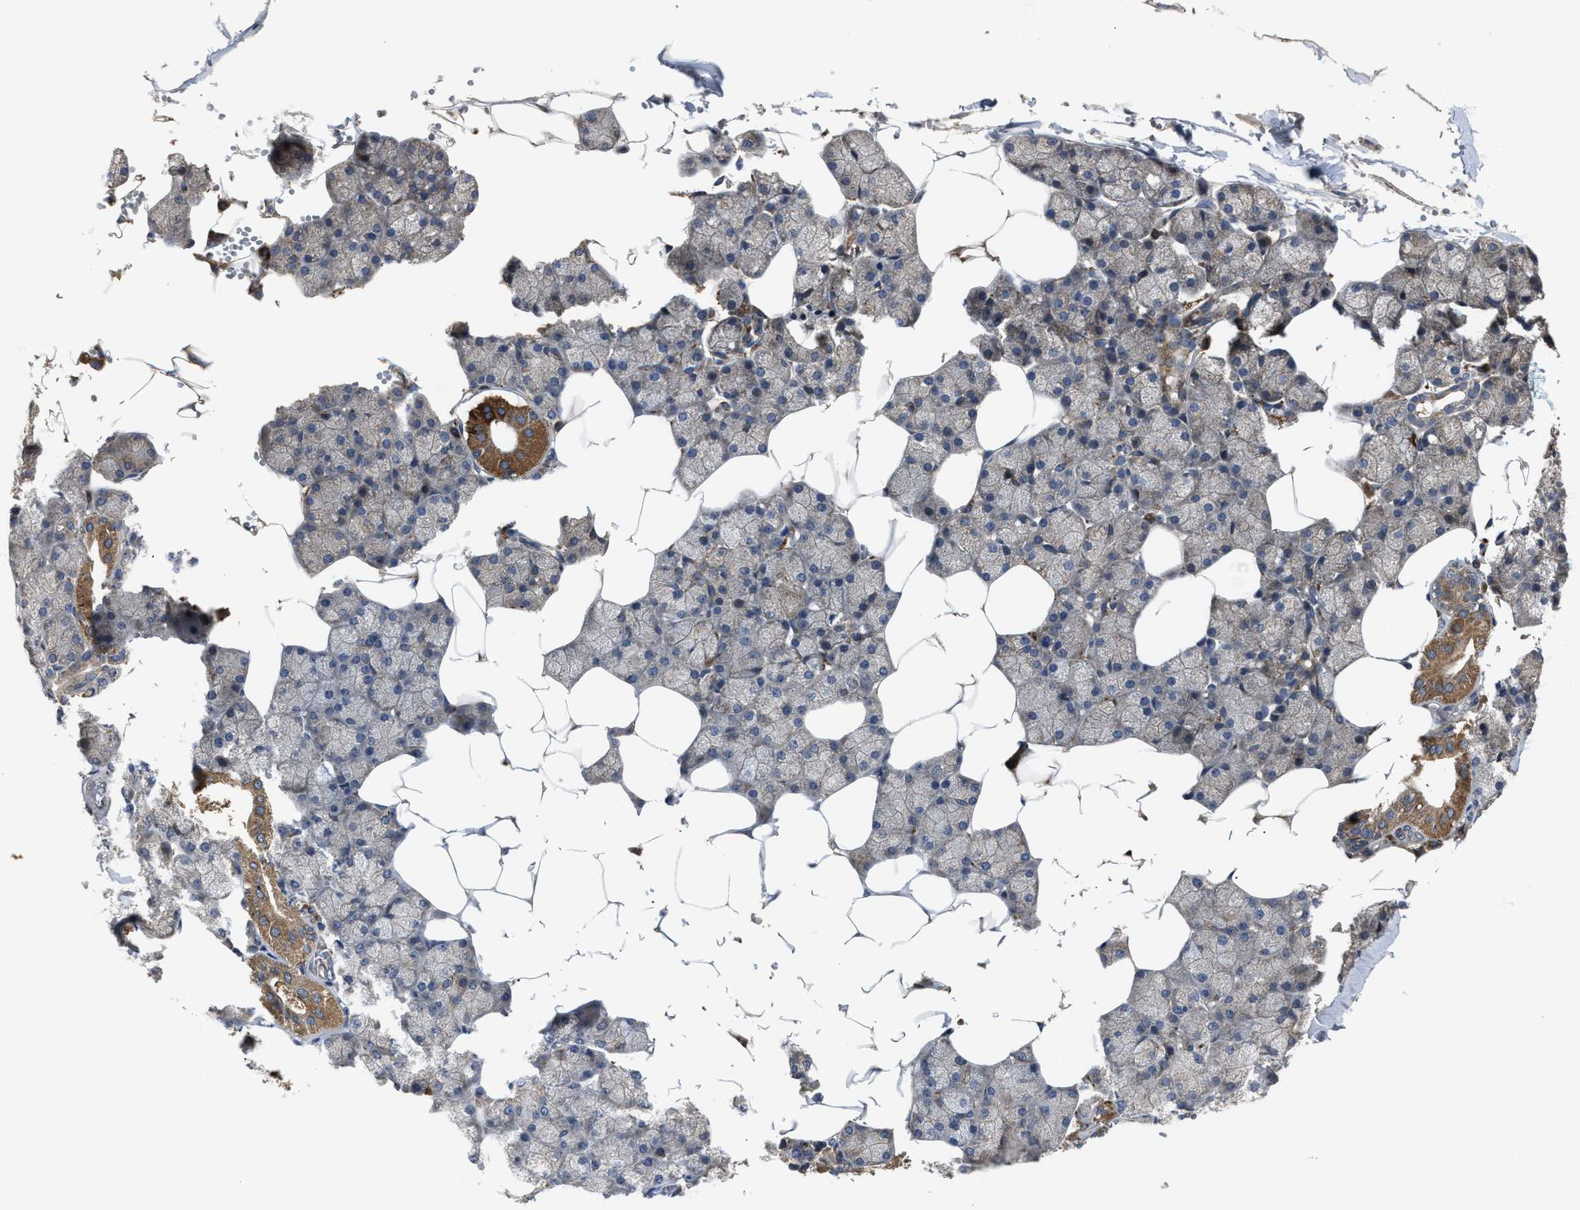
{"staining": {"intensity": "moderate", "quantity": "25%-75%", "location": "cytoplasmic/membranous"}, "tissue": "salivary gland", "cell_type": "Glandular cells", "image_type": "normal", "snomed": [{"axis": "morphology", "description": "Normal tissue, NOS"}, {"axis": "topography", "description": "Salivary gland"}], "caption": "About 25%-75% of glandular cells in unremarkable salivary gland display moderate cytoplasmic/membranous protein staining as visualized by brown immunohistochemical staining.", "gene": "PASK", "patient": {"sex": "male", "age": 62}}